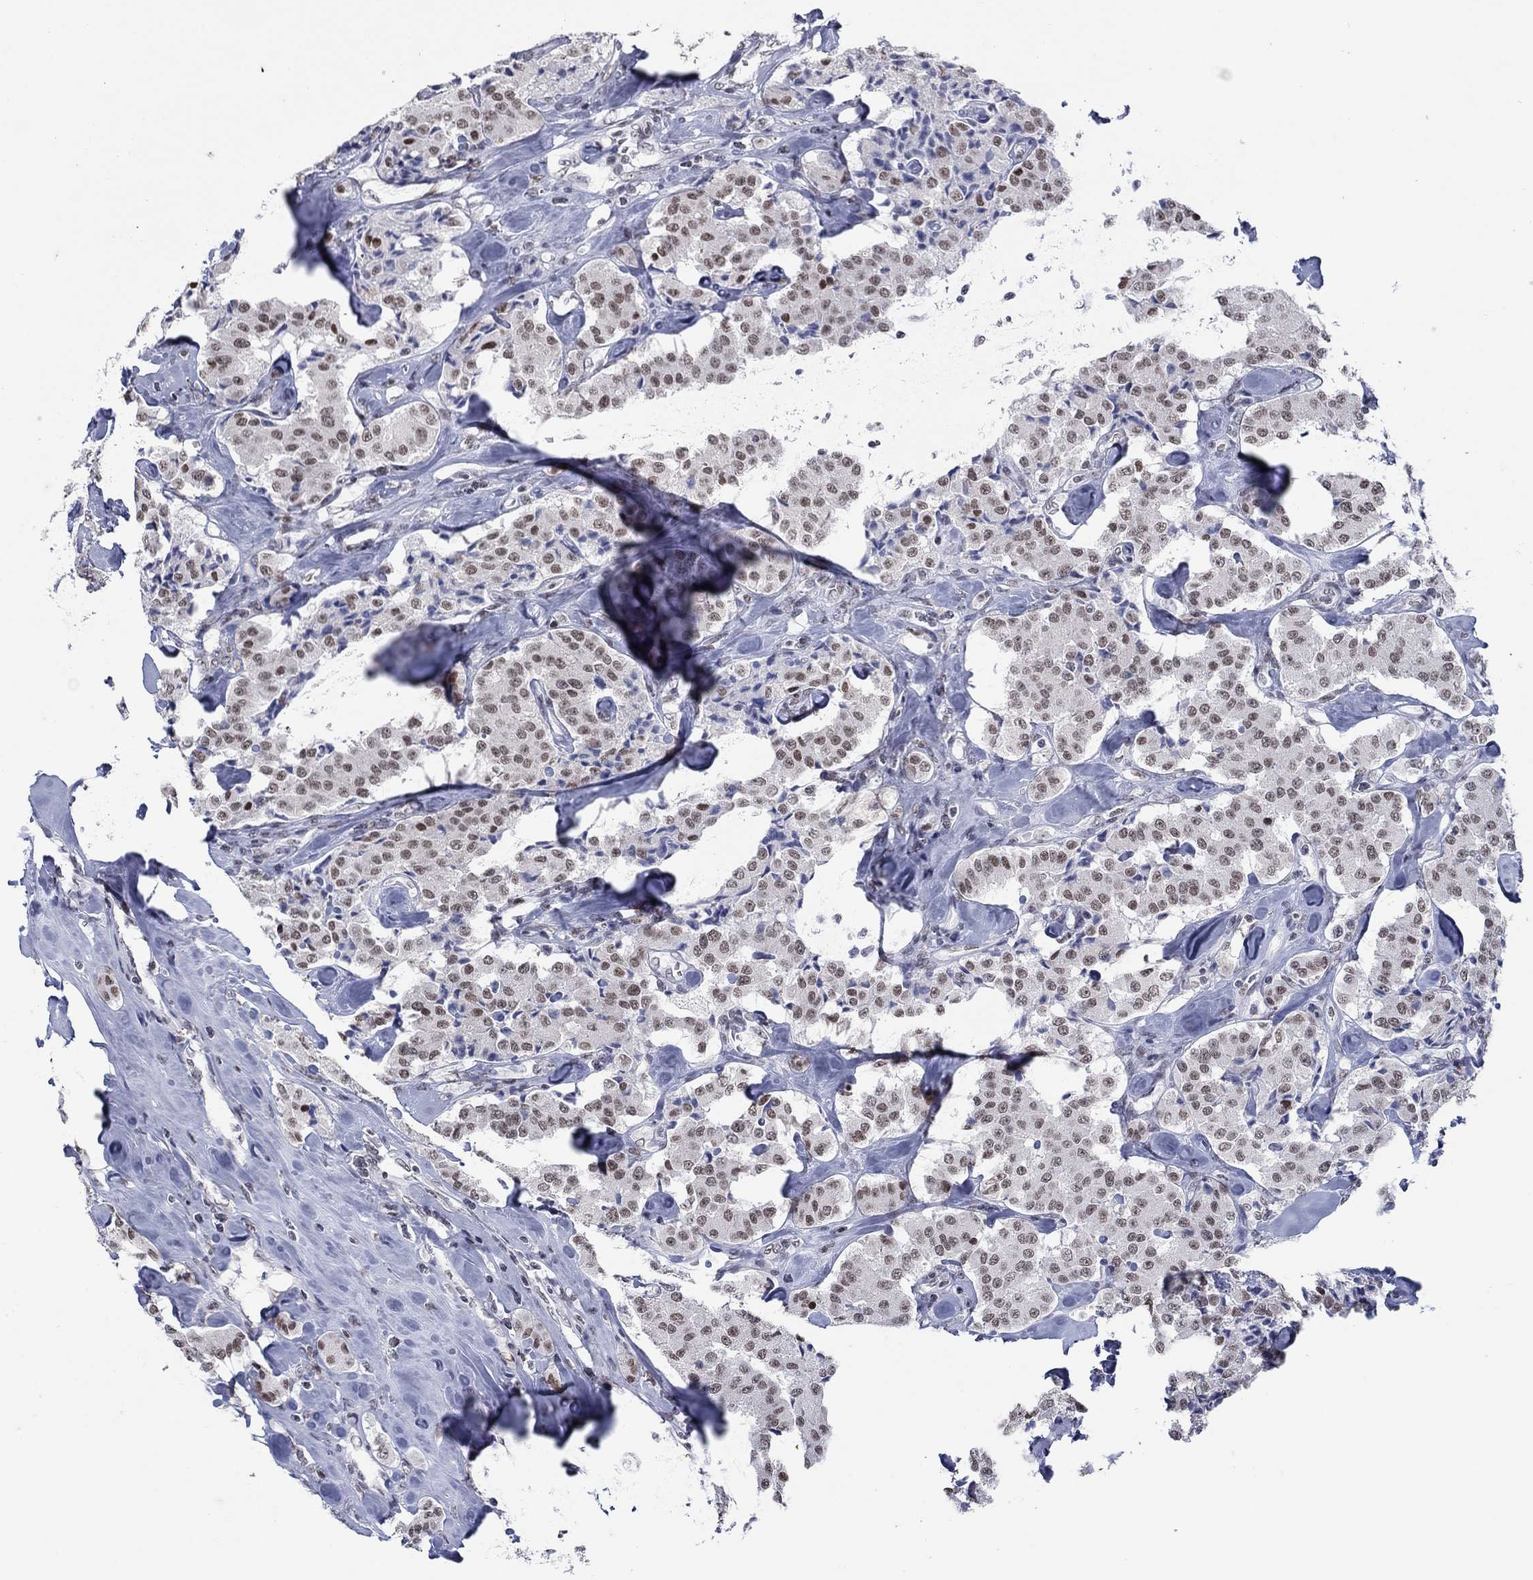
{"staining": {"intensity": "moderate", "quantity": ">75%", "location": "nuclear"}, "tissue": "carcinoid", "cell_type": "Tumor cells", "image_type": "cancer", "snomed": [{"axis": "morphology", "description": "Carcinoid, malignant, NOS"}, {"axis": "topography", "description": "Pancreas"}], "caption": "Human carcinoid (malignant) stained with a brown dye reveals moderate nuclear positive expression in about >75% of tumor cells.", "gene": "NPAS3", "patient": {"sex": "male", "age": 41}}